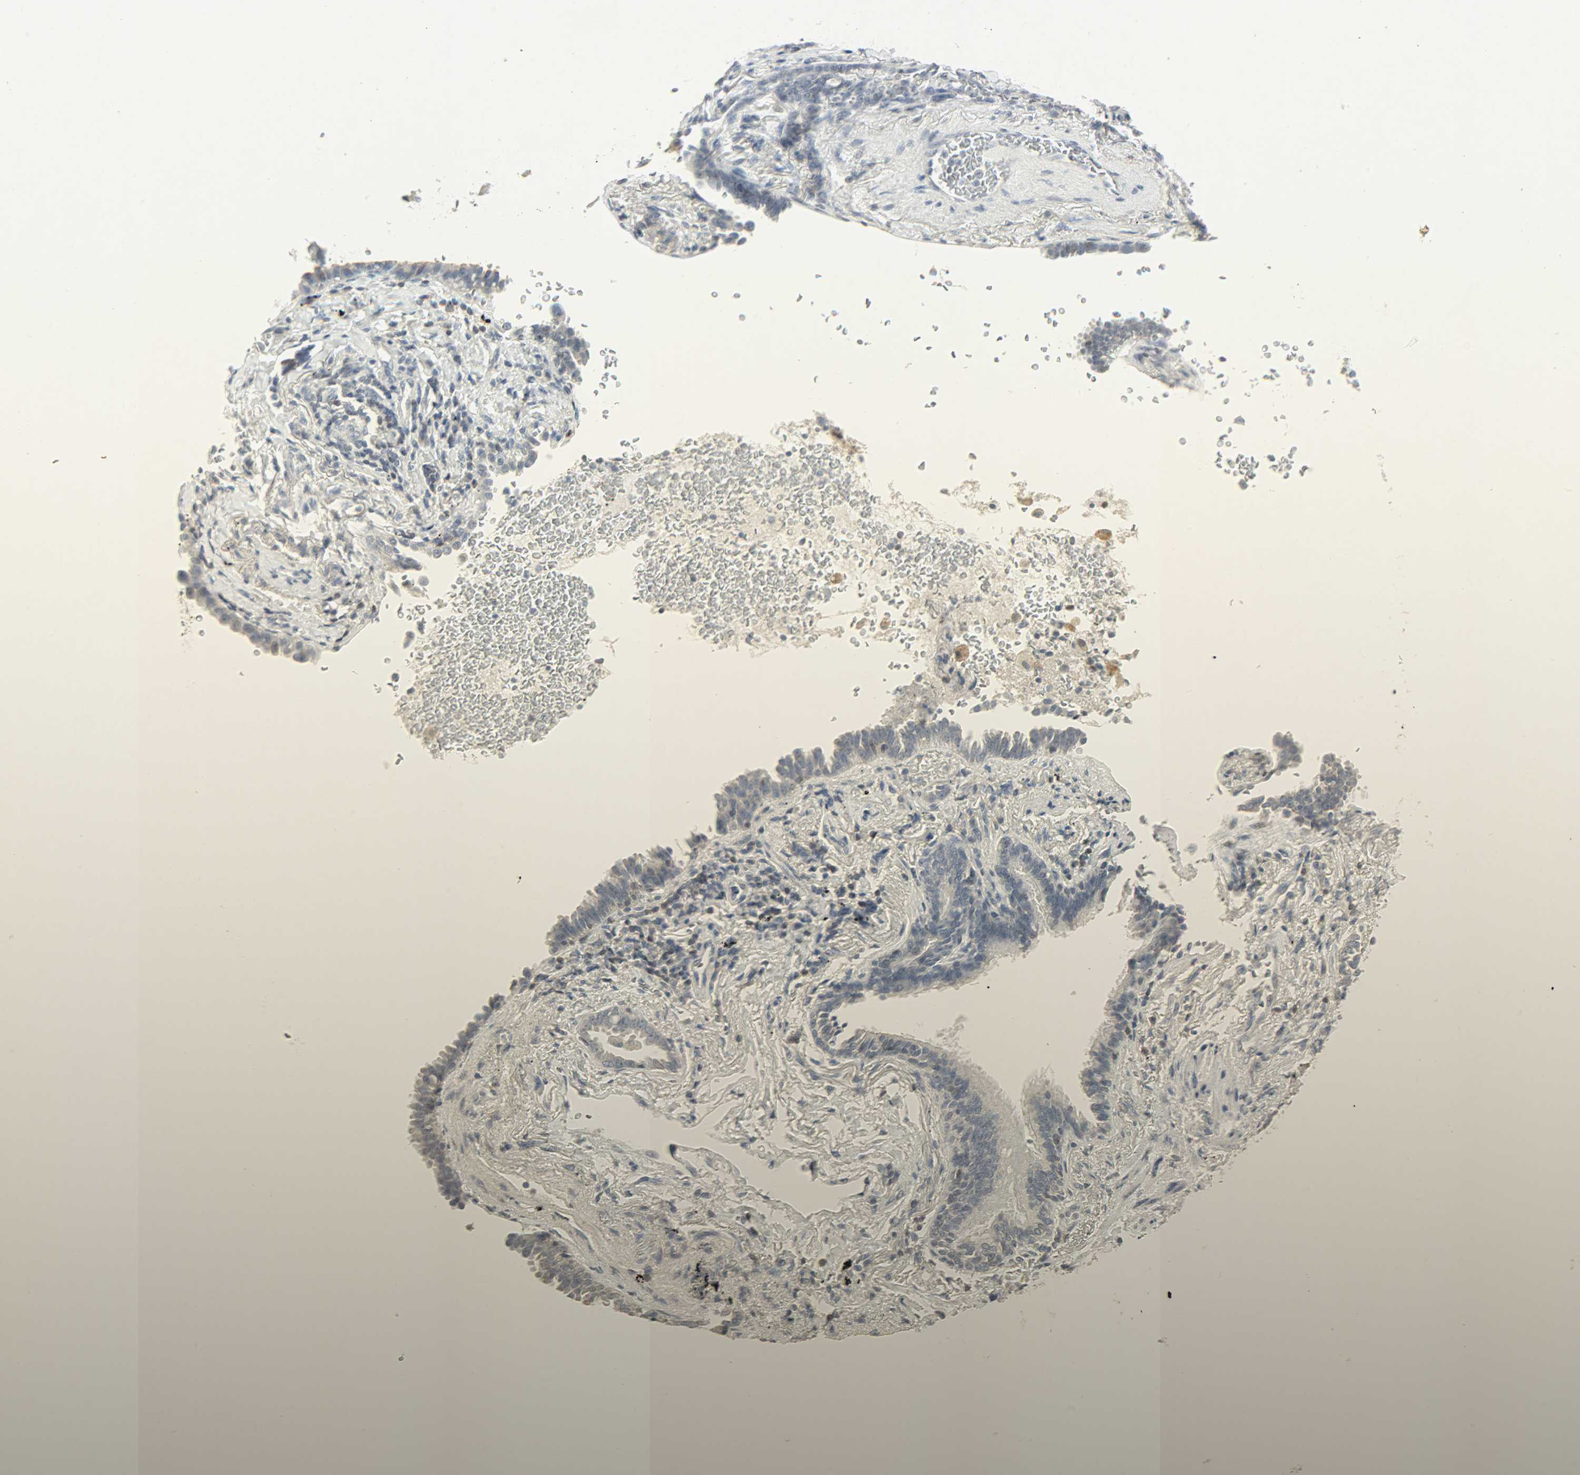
{"staining": {"intensity": "weak", "quantity": "25%-75%", "location": "cytoplasmic/membranous,nuclear"}, "tissue": "lung cancer", "cell_type": "Tumor cells", "image_type": "cancer", "snomed": [{"axis": "morphology", "description": "Adenocarcinoma, NOS"}, {"axis": "topography", "description": "Lung"}], "caption": "The micrograph demonstrates staining of lung cancer, revealing weak cytoplasmic/membranous and nuclear protein positivity (brown color) within tumor cells. Ihc stains the protein in brown and the nuclei are stained blue.", "gene": "CAMK4", "patient": {"sex": "female", "age": 64}}